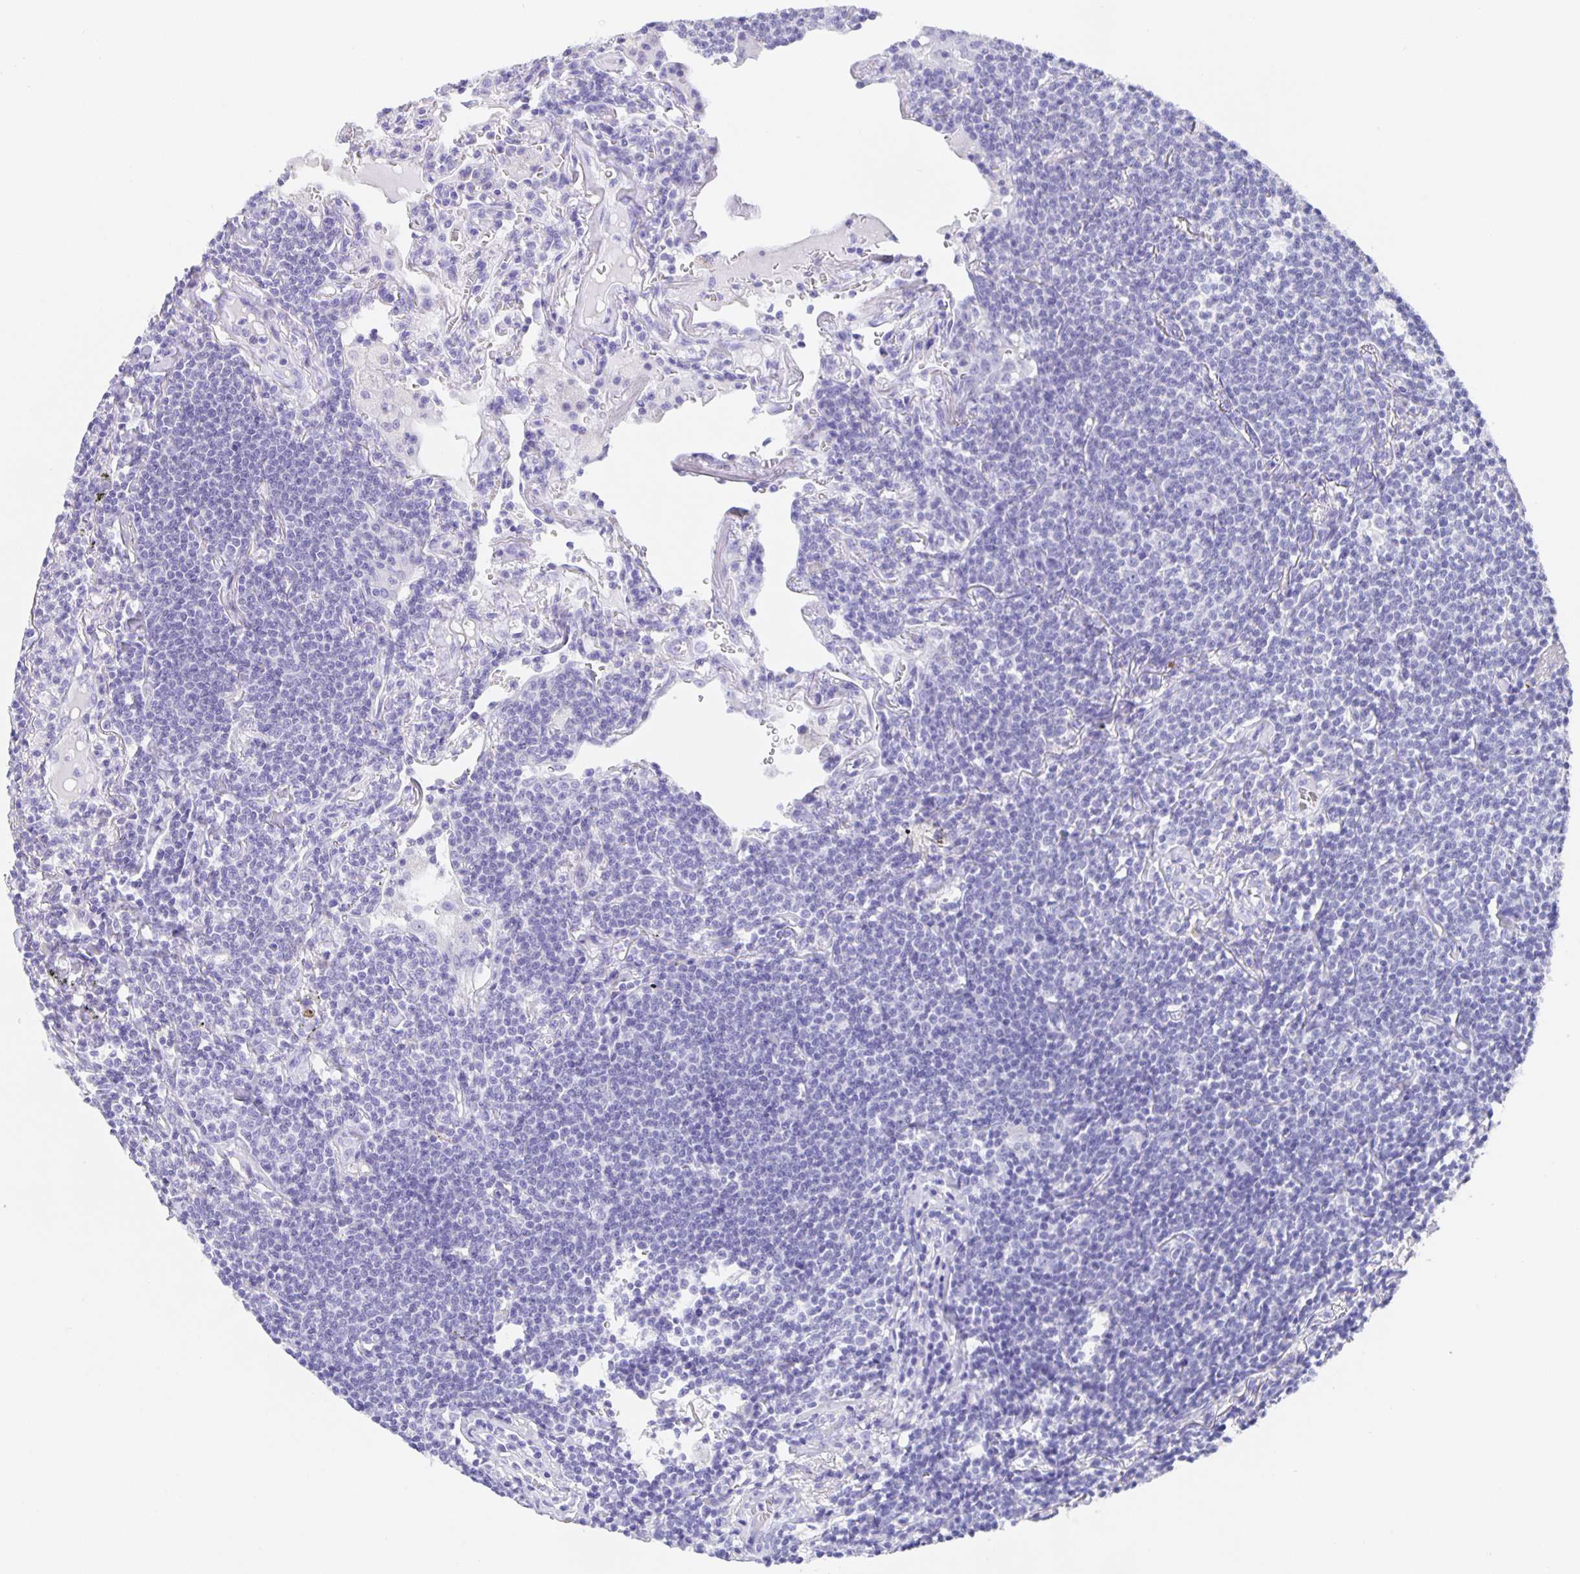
{"staining": {"intensity": "negative", "quantity": "none", "location": "none"}, "tissue": "lymphoma", "cell_type": "Tumor cells", "image_type": "cancer", "snomed": [{"axis": "morphology", "description": "Malignant lymphoma, non-Hodgkin's type, Low grade"}, {"axis": "topography", "description": "Lung"}], "caption": "IHC photomicrograph of human low-grade malignant lymphoma, non-Hodgkin's type stained for a protein (brown), which exhibits no expression in tumor cells.", "gene": "GUCA2A", "patient": {"sex": "female", "age": 71}}